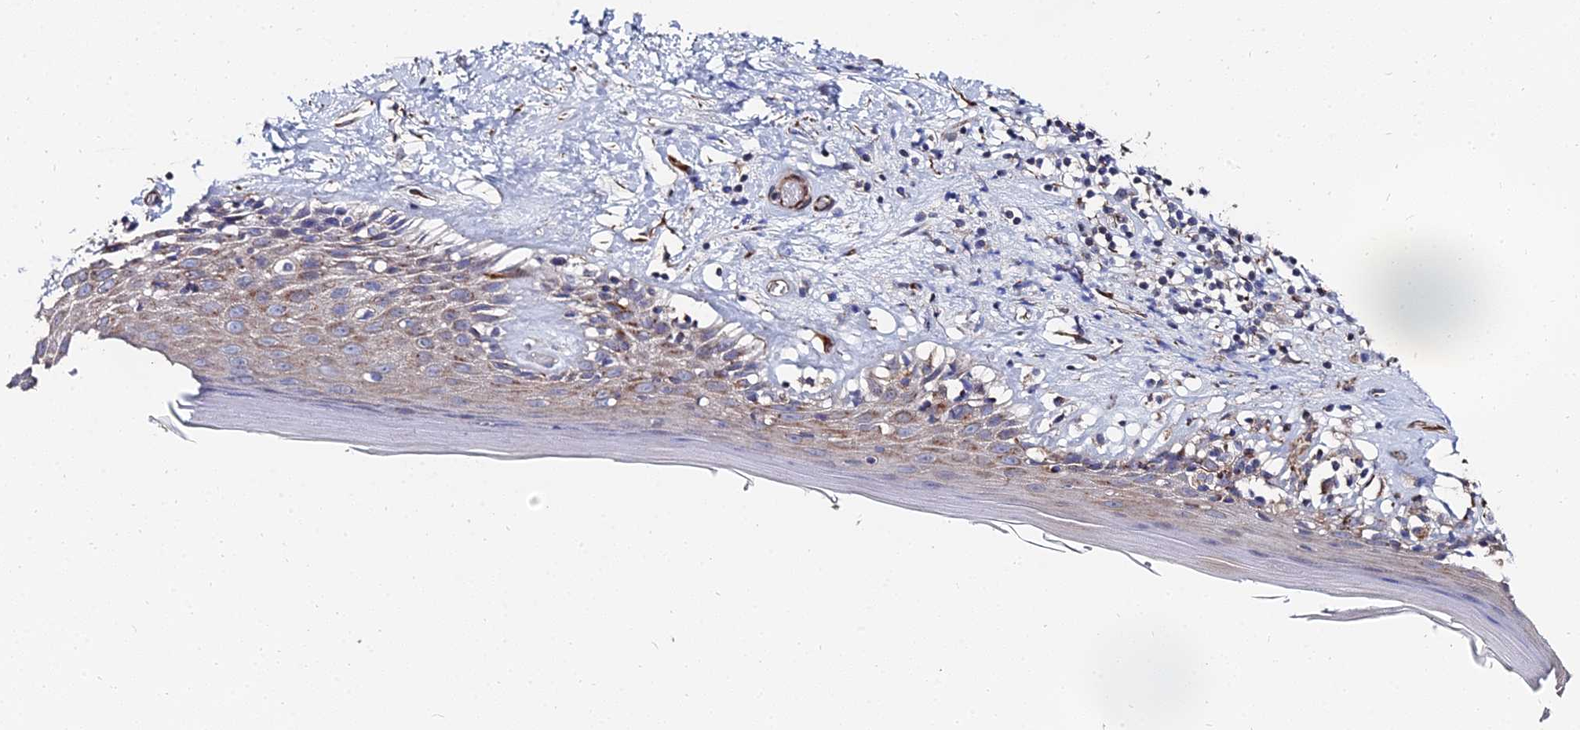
{"staining": {"intensity": "moderate", "quantity": ">75%", "location": "cytoplasmic/membranous"}, "tissue": "skin", "cell_type": "Epidermal cells", "image_type": "normal", "snomed": [{"axis": "morphology", "description": "Normal tissue, NOS"}, {"axis": "topography", "description": "Adipose tissue"}, {"axis": "topography", "description": "Vascular tissue"}, {"axis": "topography", "description": "Vulva"}, {"axis": "topography", "description": "Peripheral nerve tissue"}], "caption": "Skin stained with a brown dye reveals moderate cytoplasmic/membranous positive expression in approximately >75% of epidermal cells.", "gene": "BORCS8", "patient": {"sex": "female", "age": 86}}